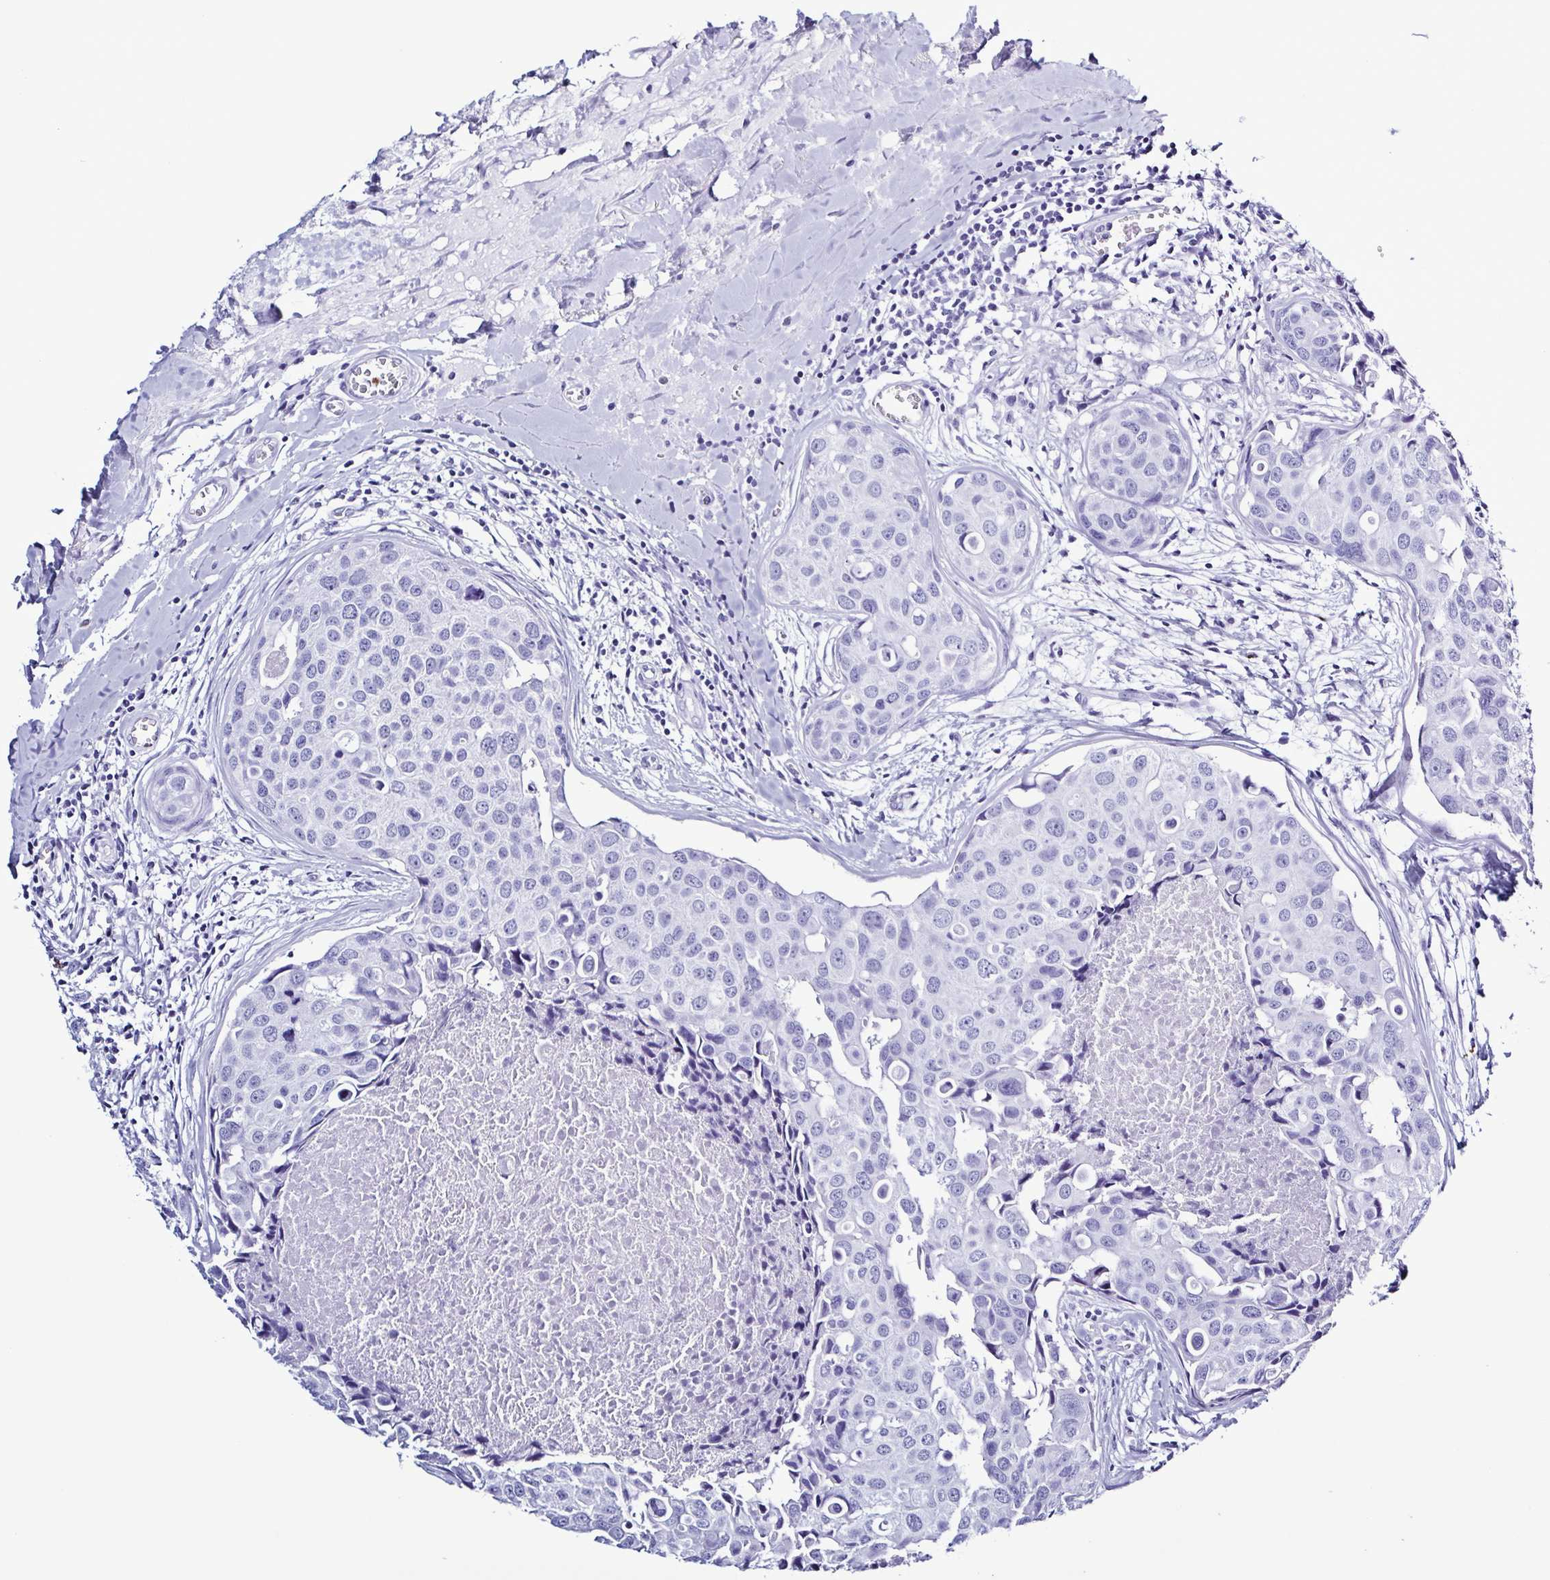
{"staining": {"intensity": "negative", "quantity": "none", "location": "none"}, "tissue": "breast cancer", "cell_type": "Tumor cells", "image_type": "cancer", "snomed": [{"axis": "morphology", "description": "Duct carcinoma"}, {"axis": "topography", "description": "Breast"}], "caption": "Immunohistochemistry of invasive ductal carcinoma (breast) exhibits no positivity in tumor cells.", "gene": "LTF", "patient": {"sex": "female", "age": 24}}